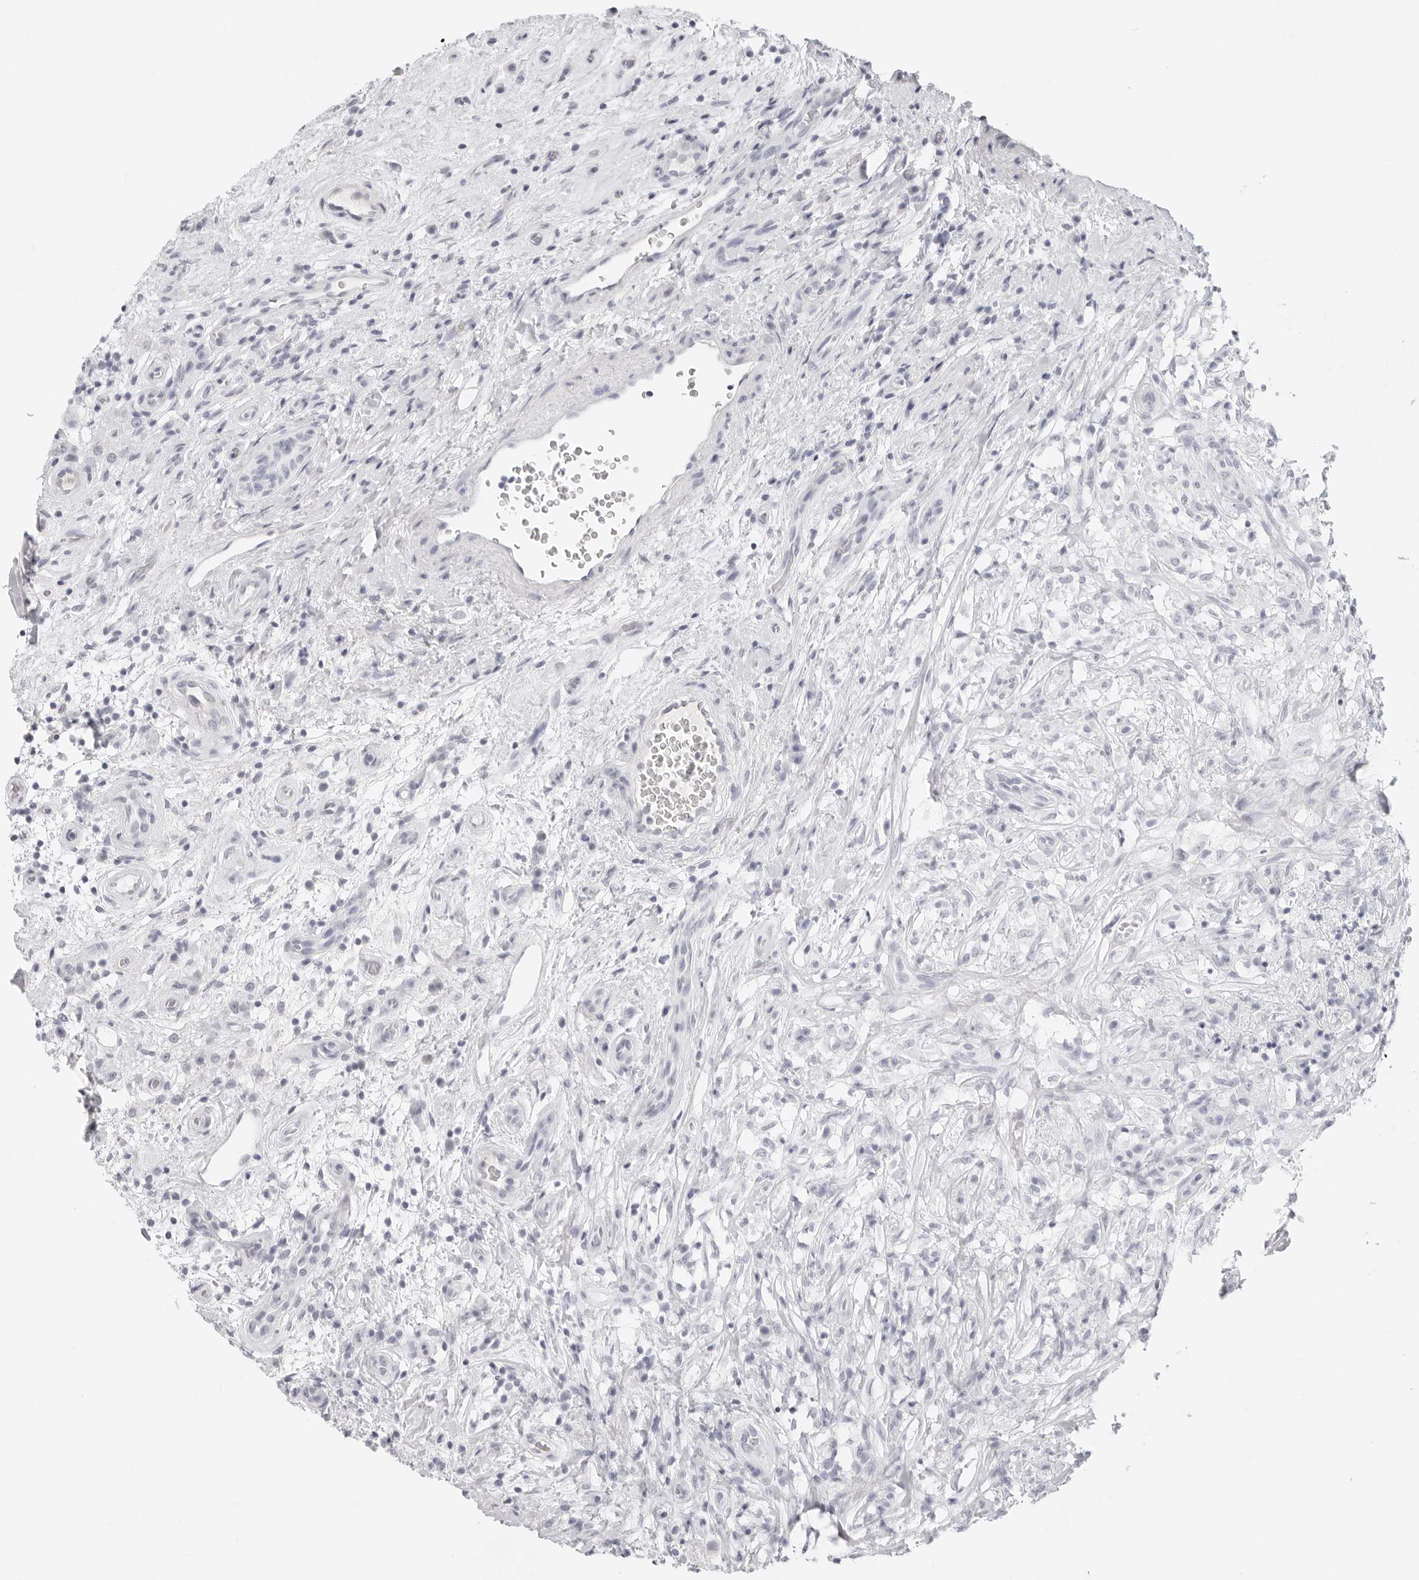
{"staining": {"intensity": "negative", "quantity": "none", "location": "none"}, "tissue": "testis cancer", "cell_type": "Tumor cells", "image_type": "cancer", "snomed": [{"axis": "morphology", "description": "Seminoma, NOS"}, {"axis": "topography", "description": "Testis"}], "caption": "This is a histopathology image of IHC staining of testis cancer, which shows no expression in tumor cells.", "gene": "AGMAT", "patient": {"sex": "male", "age": 49}}